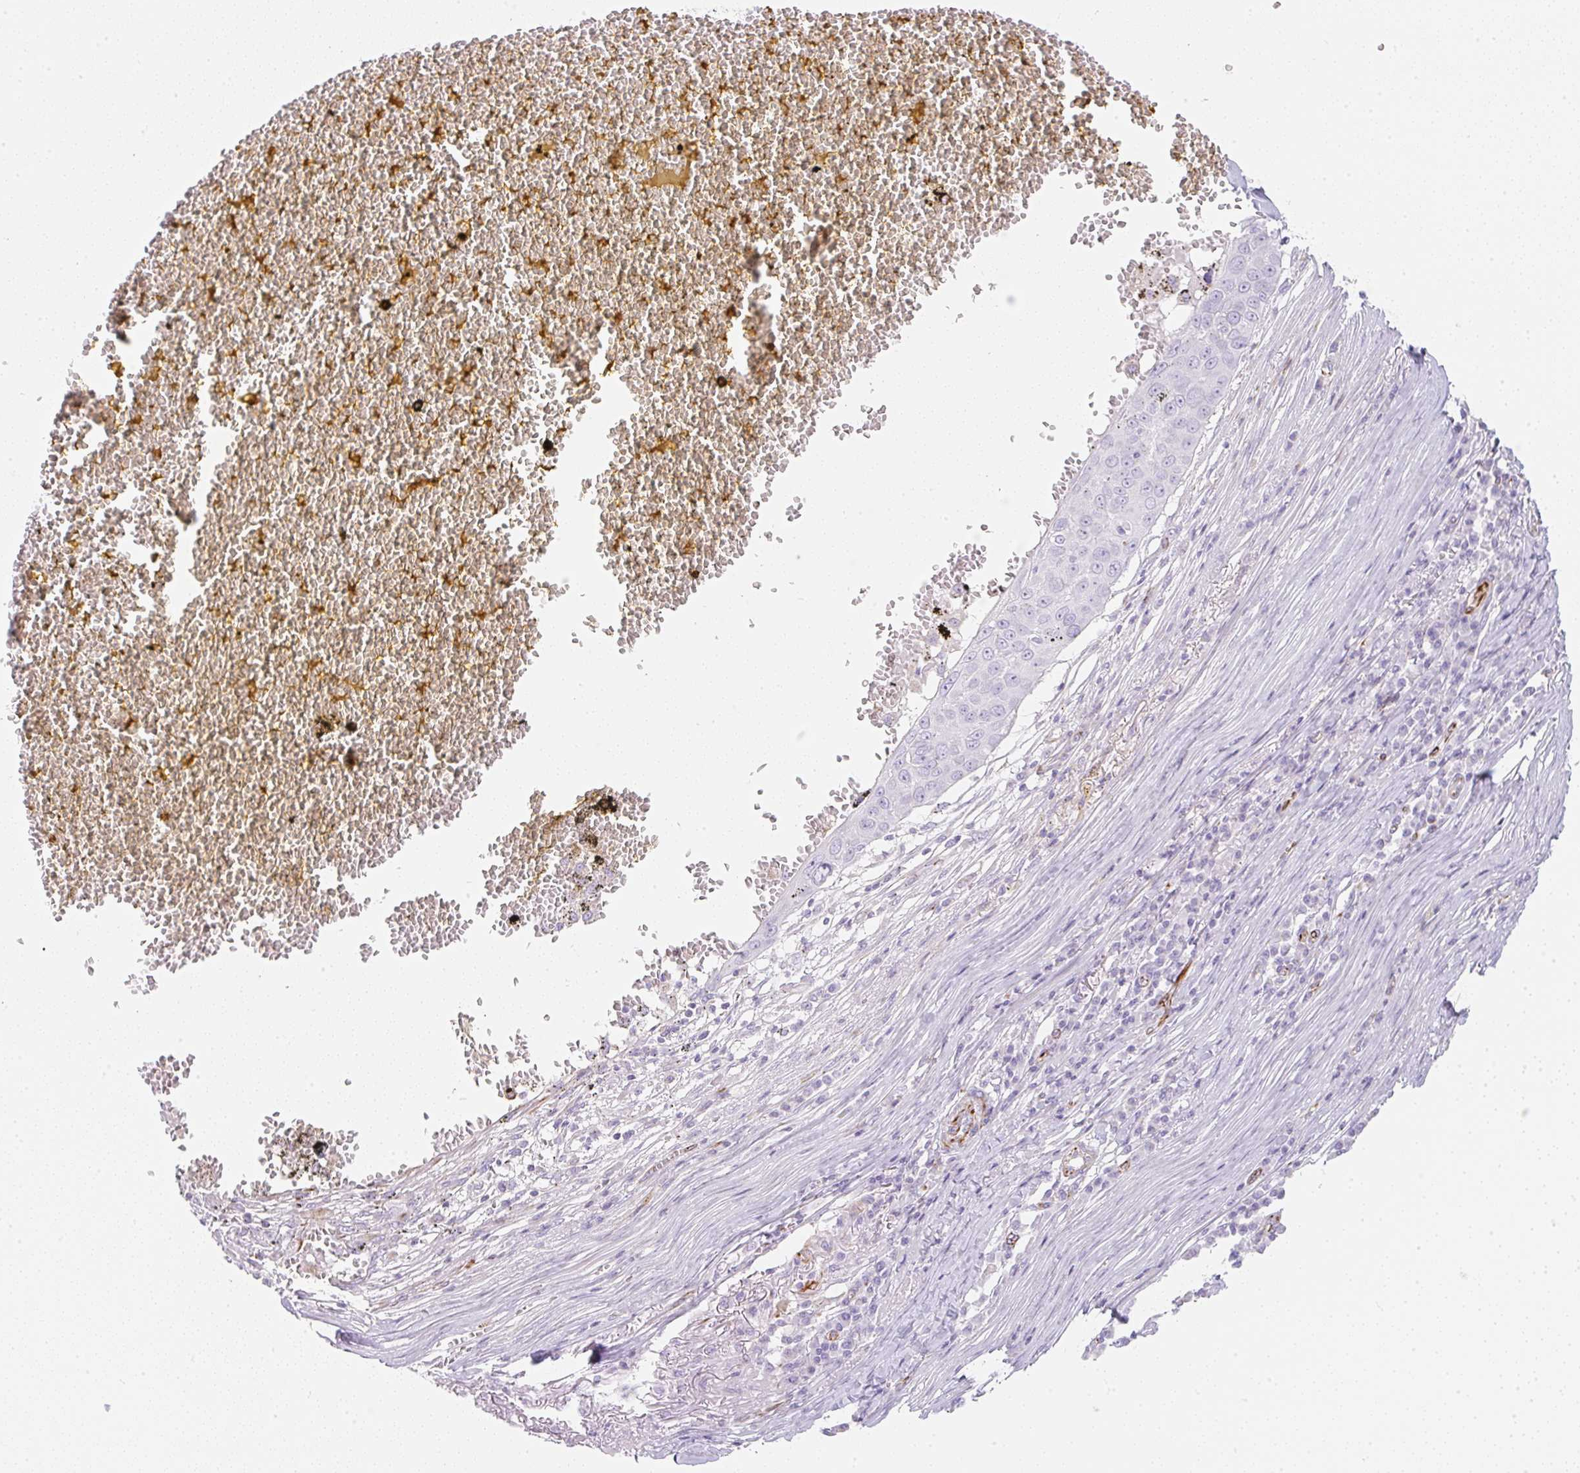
{"staining": {"intensity": "negative", "quantity": "none", "location": "none"}, "tissue": "skin cancer", "cell_type": "Tumor cells", "image_type": "cancer", "snomed": [{"axis": "morphology", "description": "Squamous cell carcinoma, NOS"}, {"axis": "topography", "description": "Skin"}], "caption": "Immunohistochemistry micrograph of neoplastic tissue: human skin cancer (squamous cell carcinoma) stained with DAB (3,3'-diaminobenzidine) exhibits no significant protein staining in tumor cells.", "gene": "ZNF689", "patient": {"sex": "male", "age": 71}}